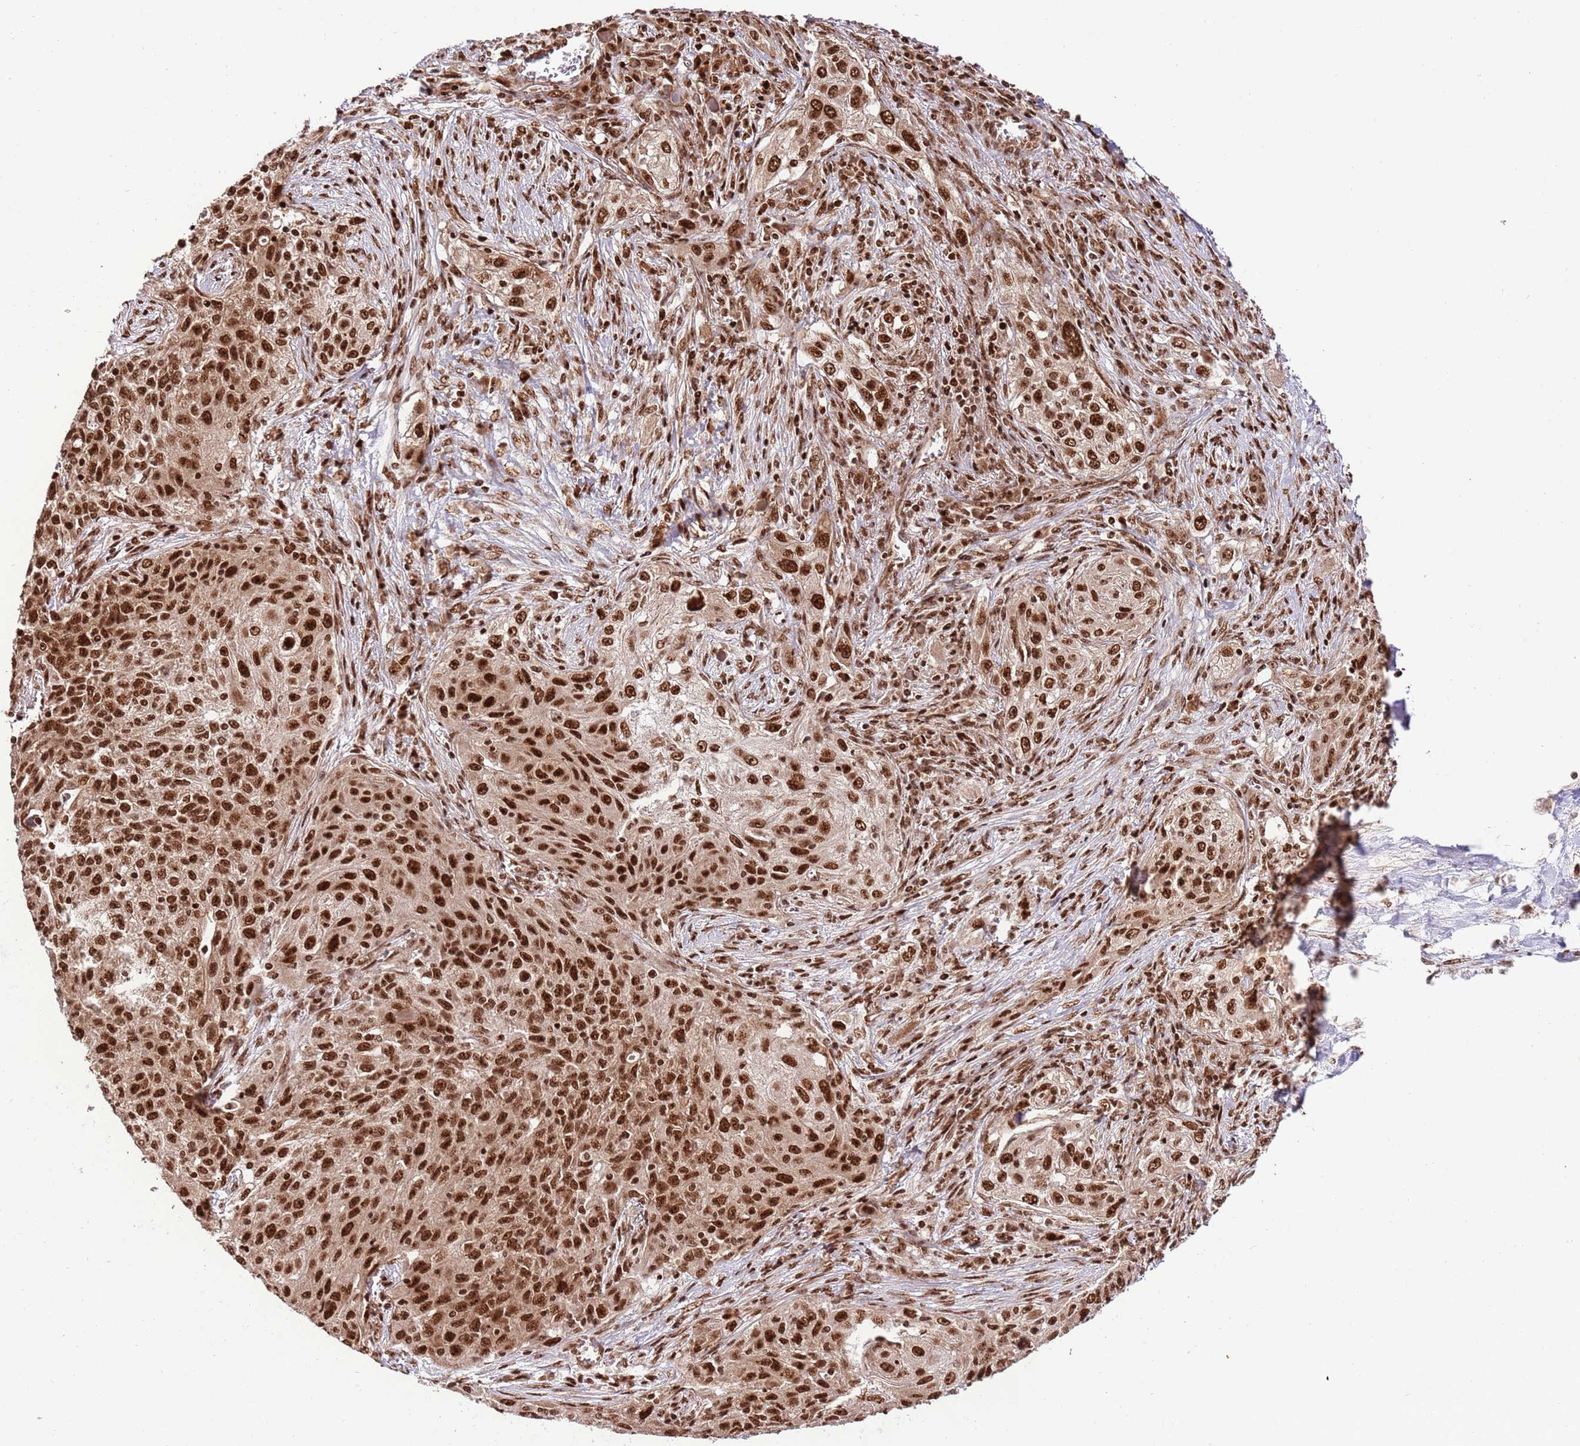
{"staining": {"intensity": "strong", "quantity": ">75%", "location": "nuclear"}, "tissue": "lung cancer", "cell_type": "Tumor cells", "image_type": "cancer", "snomed": [{"axis": "morphology", "description": "Squamous cell carcinoma, NOS"}, {"axis": "topography", "description": "Lung"}], "caption": "Immunohistochemistry (IHC) of lung cancer (squamous cell carcinoma) demonstrates high levels of strong nuclear staining in about >75% of tumor cells.", "gene": "RIF1", "patient": {"sex": "female", "age": 69}}